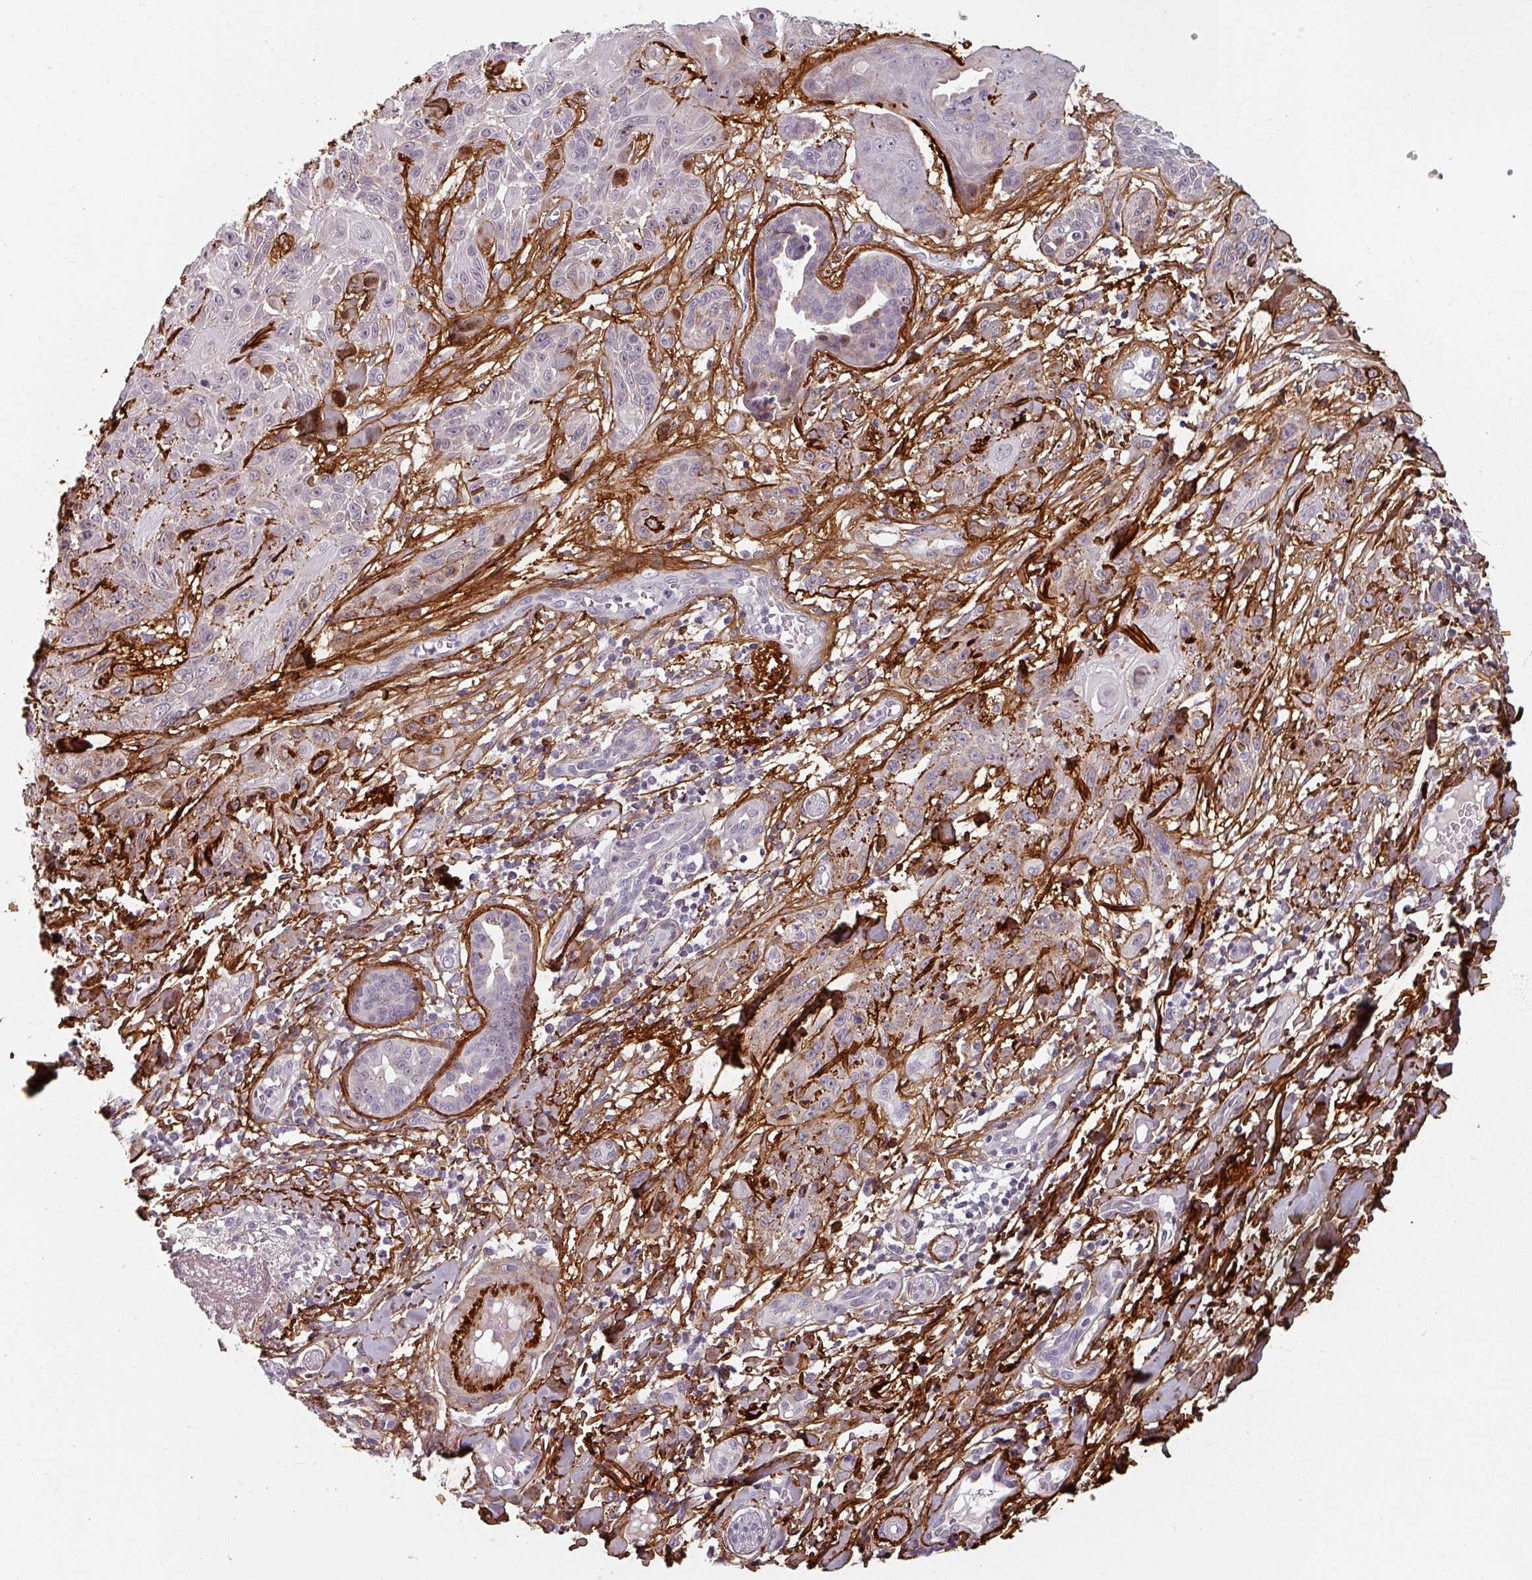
{"staining": {"intensity": "negative", "quantity": "none", "location": "none"}, "tissue": "skin cancer", "cell_type": "Tumor cells", "image_type": "cancer", "snomed": [{"axis": "morphology", "description": "Squamous cell carcinoma, NOS"}, {"axis": "topography", "description": "Skin"}], "caption": "High power microscopy micrograph of an immunohistochemistry (IHC) histopathology image of skin squamous cell carcinoma, revealing no significant expression in tumor cells.", "gene": "CYB5RL", "patient": {"sex": "male", "age": 86}}